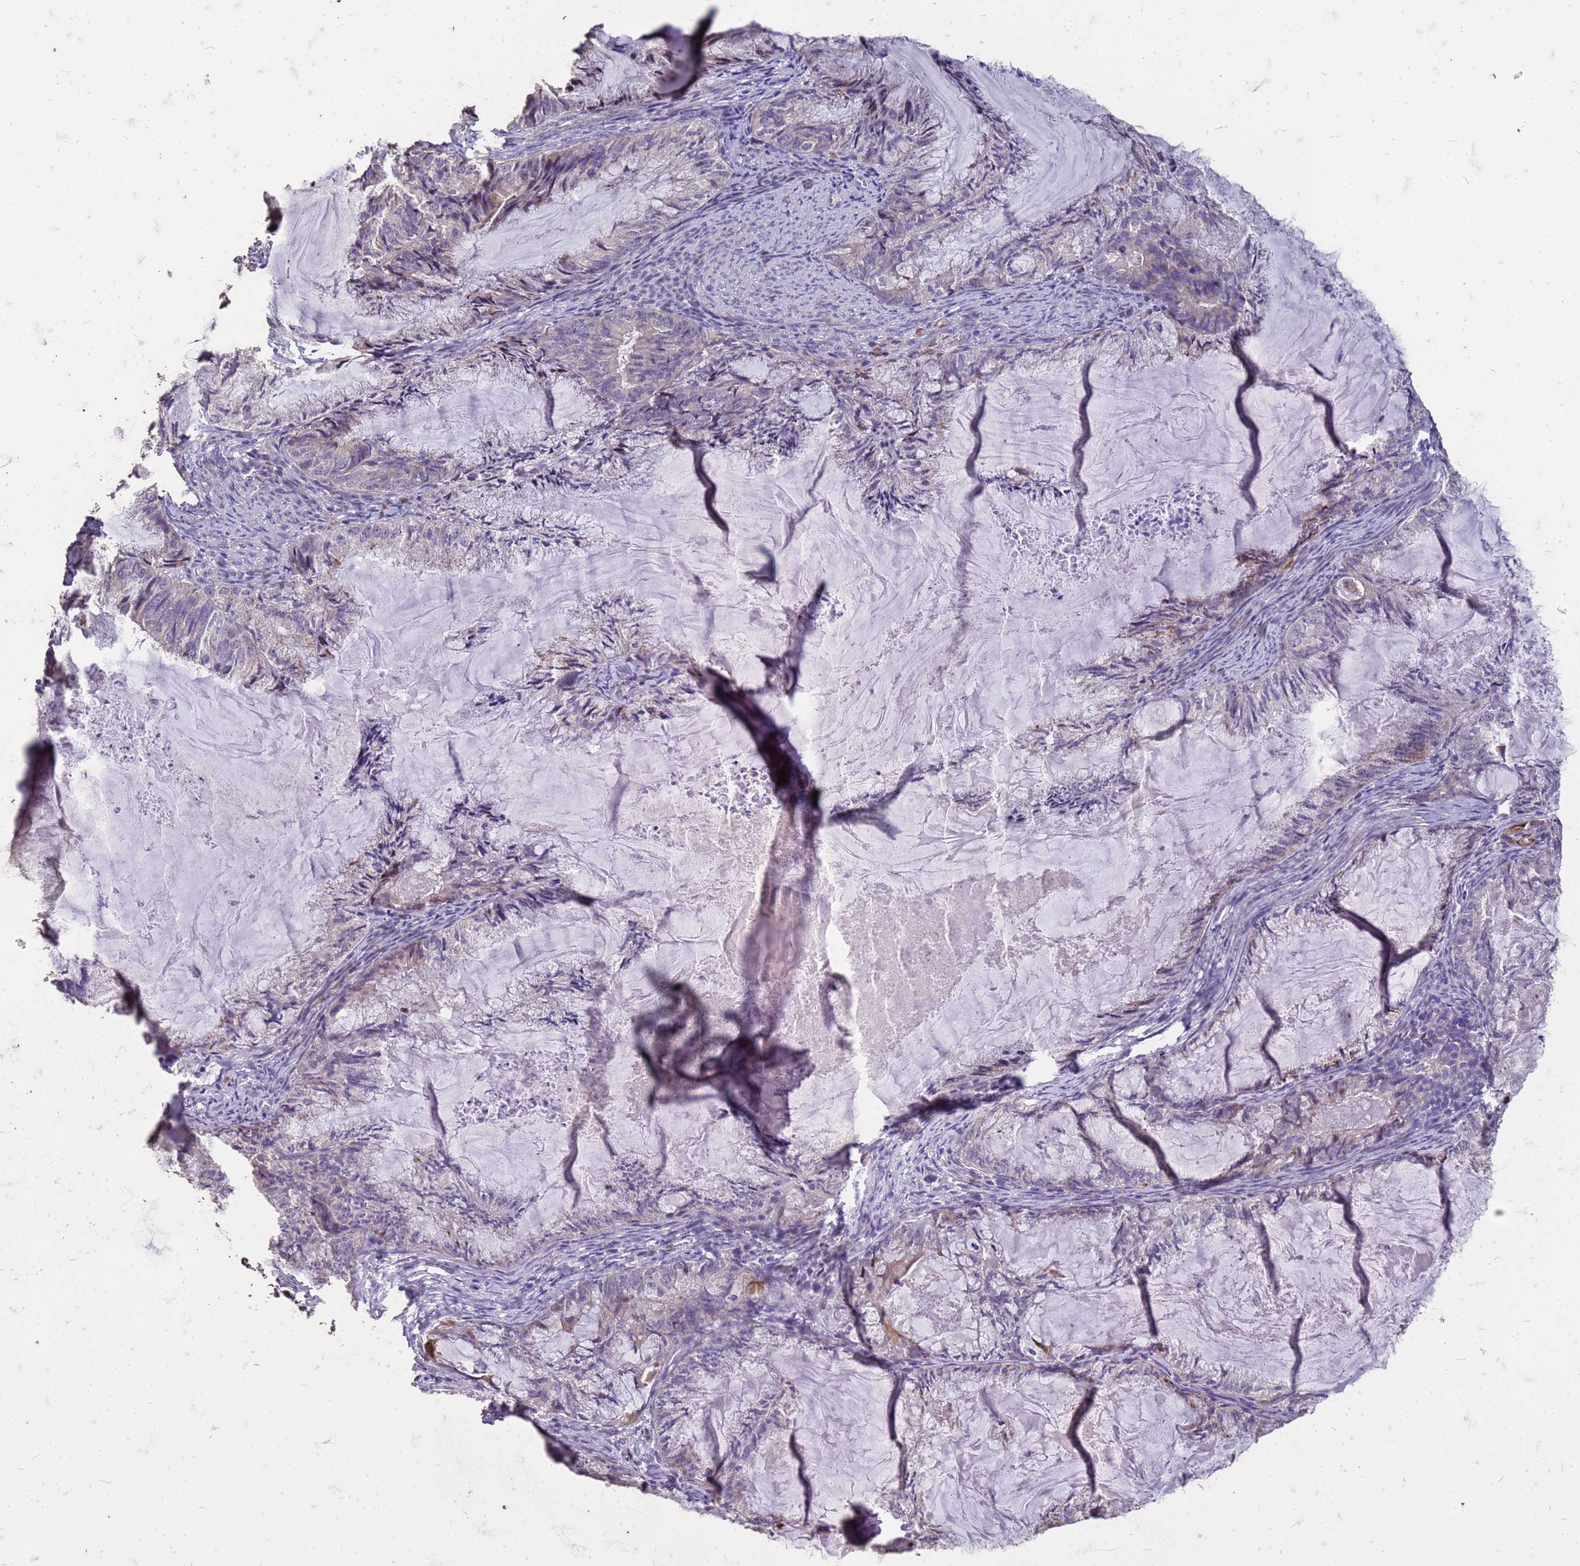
{"staining": {"intensity": "negative", "quantity": "none", "location": "none"}, "tissue": "endometrial cancer", "cell_type": "Tumor cells", "image_type": "cancer", "snomed": [{"axis": "morphology", "description": "Adenocarcinoma, NOS"}, {"axis": "topography", "description": "Endometrium"}], "caption": "This is a histopathology image of IHC staining of endometrial cancer, which shows no staining in tumor cells.", "gene": "FAM184B", "patient": {"sex": "female", "age": 86}}